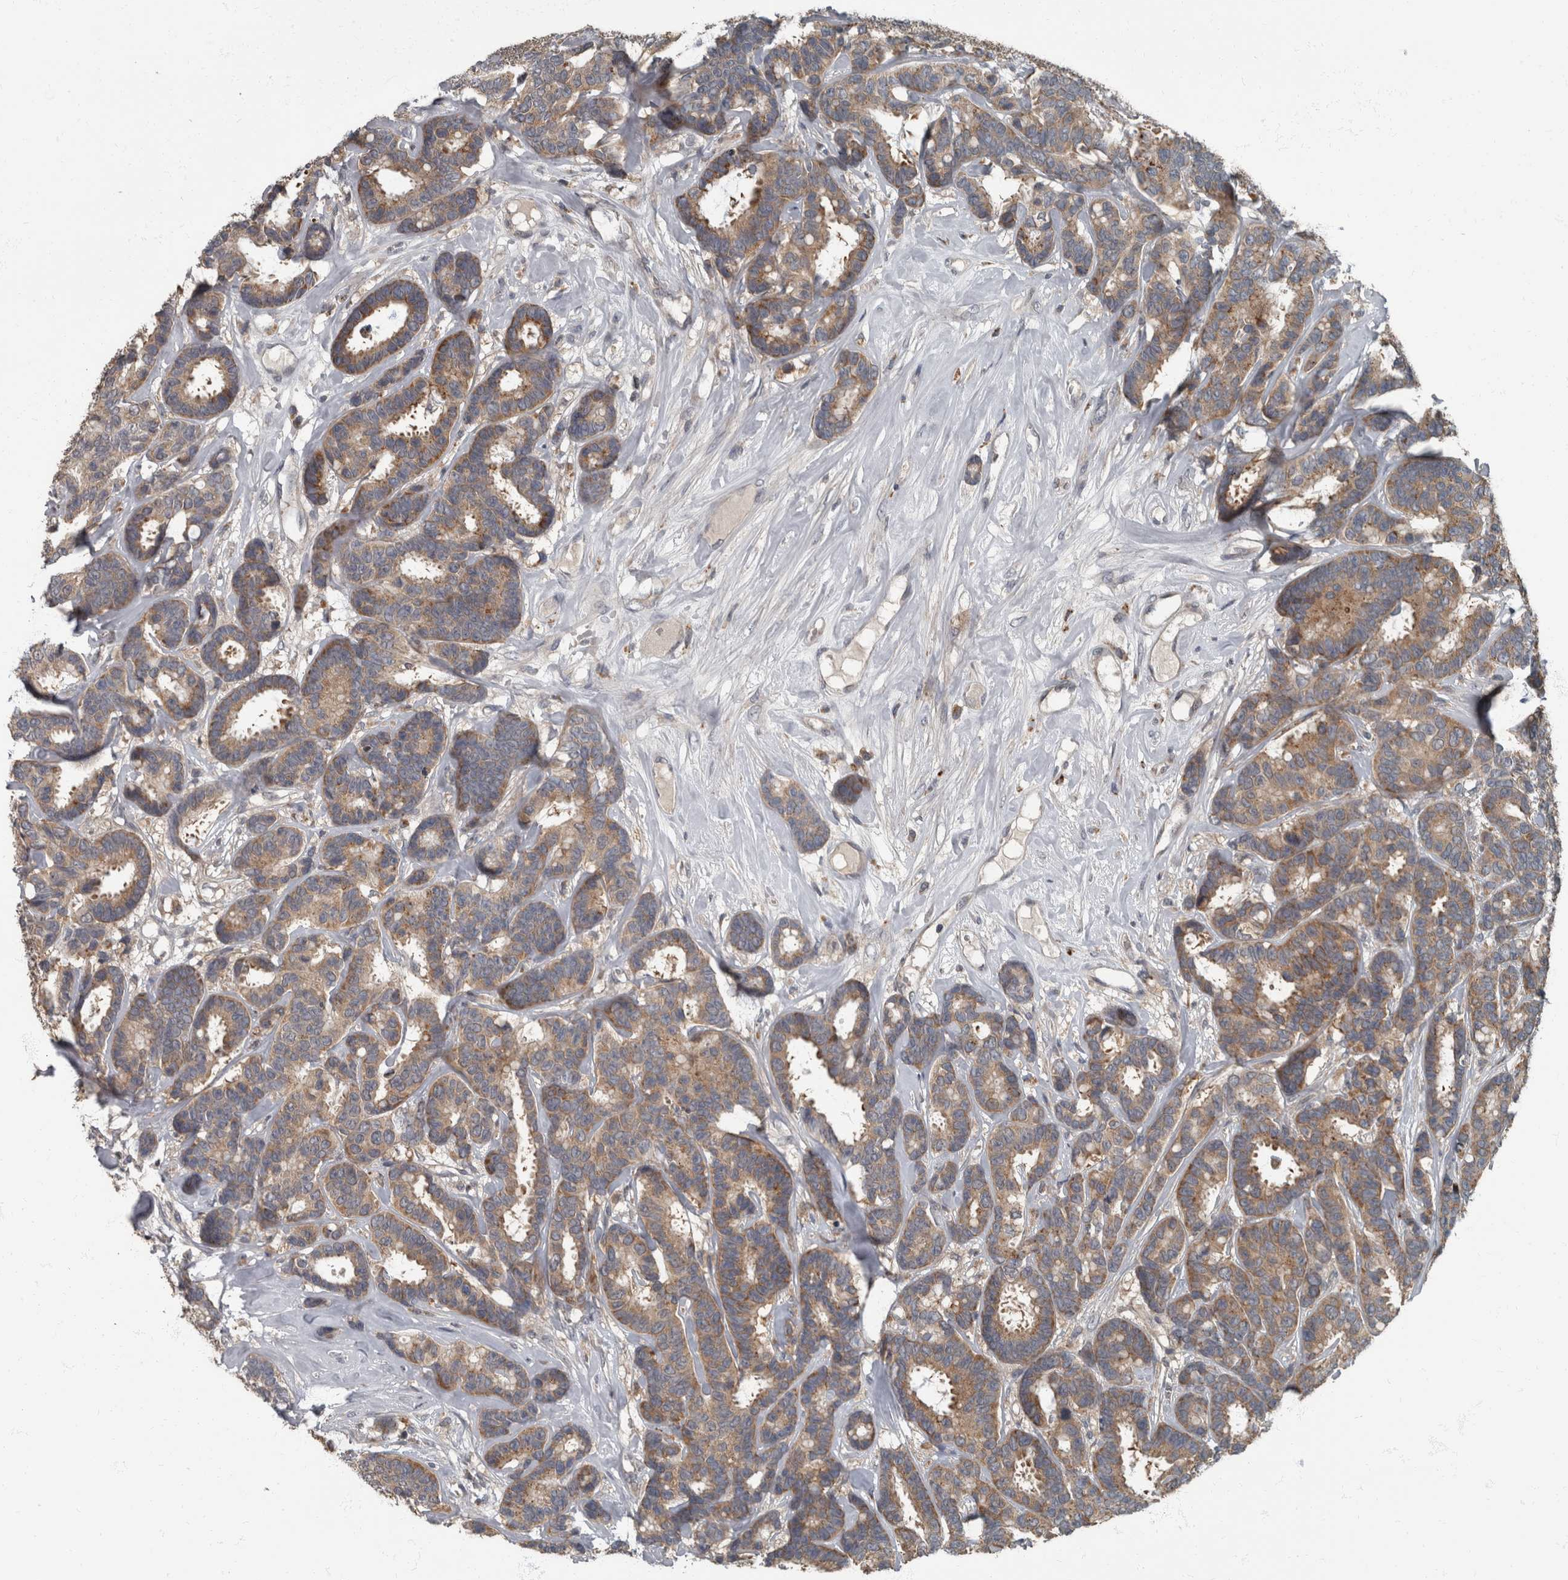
{"staining": {"intensity": "moderate", "quantity": ">75%", "location": "cytoplasmic/membranous"}, "tissue": "breast cancer", "cell_type": "Tumor cells", "image_type": "cancer", "snomed": [{"axis": "morphology", "description": "Duct carcinoma"}, {"axis": "topography", "description": "Breast"}], "caption": "About >75% of tumor cells in breast cancer (invasive ductal carcinoma) display moderate cytoplasmic/membranous protein expression as visualized by brown immunohistochemical staining.", "gene": "RABGGTB", "patient": {"sex": "female", "age": 87}}